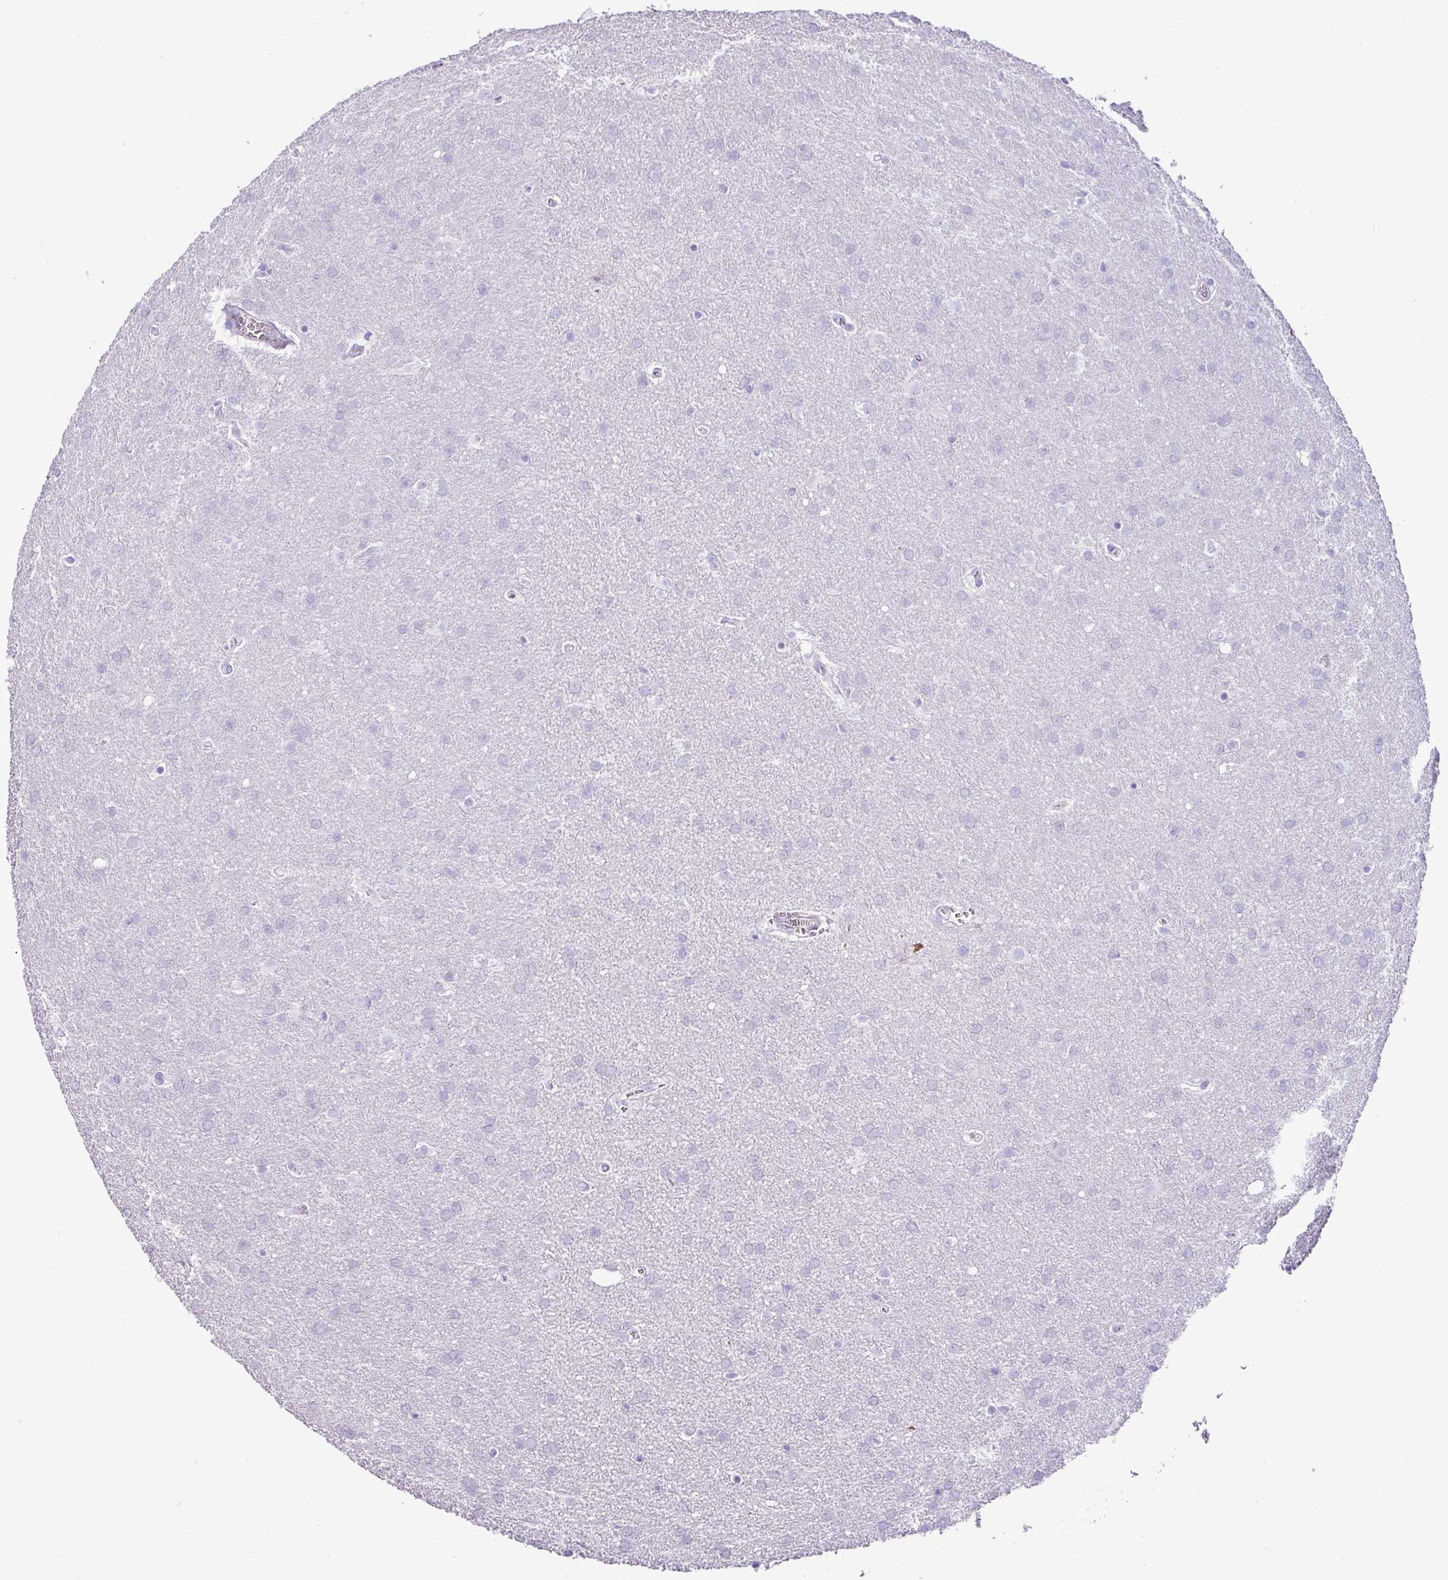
{"staining": {"intensity": "negative", "quantity": "none", "location": "none"}, "tissue": "glioma", "cell_type": "Tumor cells", "image_type": "cancer", "snomed": [{"axis": "morphology", "description": "Glioma, malignant, Low grade"}, {"axis": "topography", "description": "Brain"}], "caption": "Glioma was stained to show a protein in brown. There is no significant expression in tumor cells. (IHC, brightfield microscopy, high magnification).", "gene": "ZSCAN5A", "patient": {"sex": "female", "age": 32}}